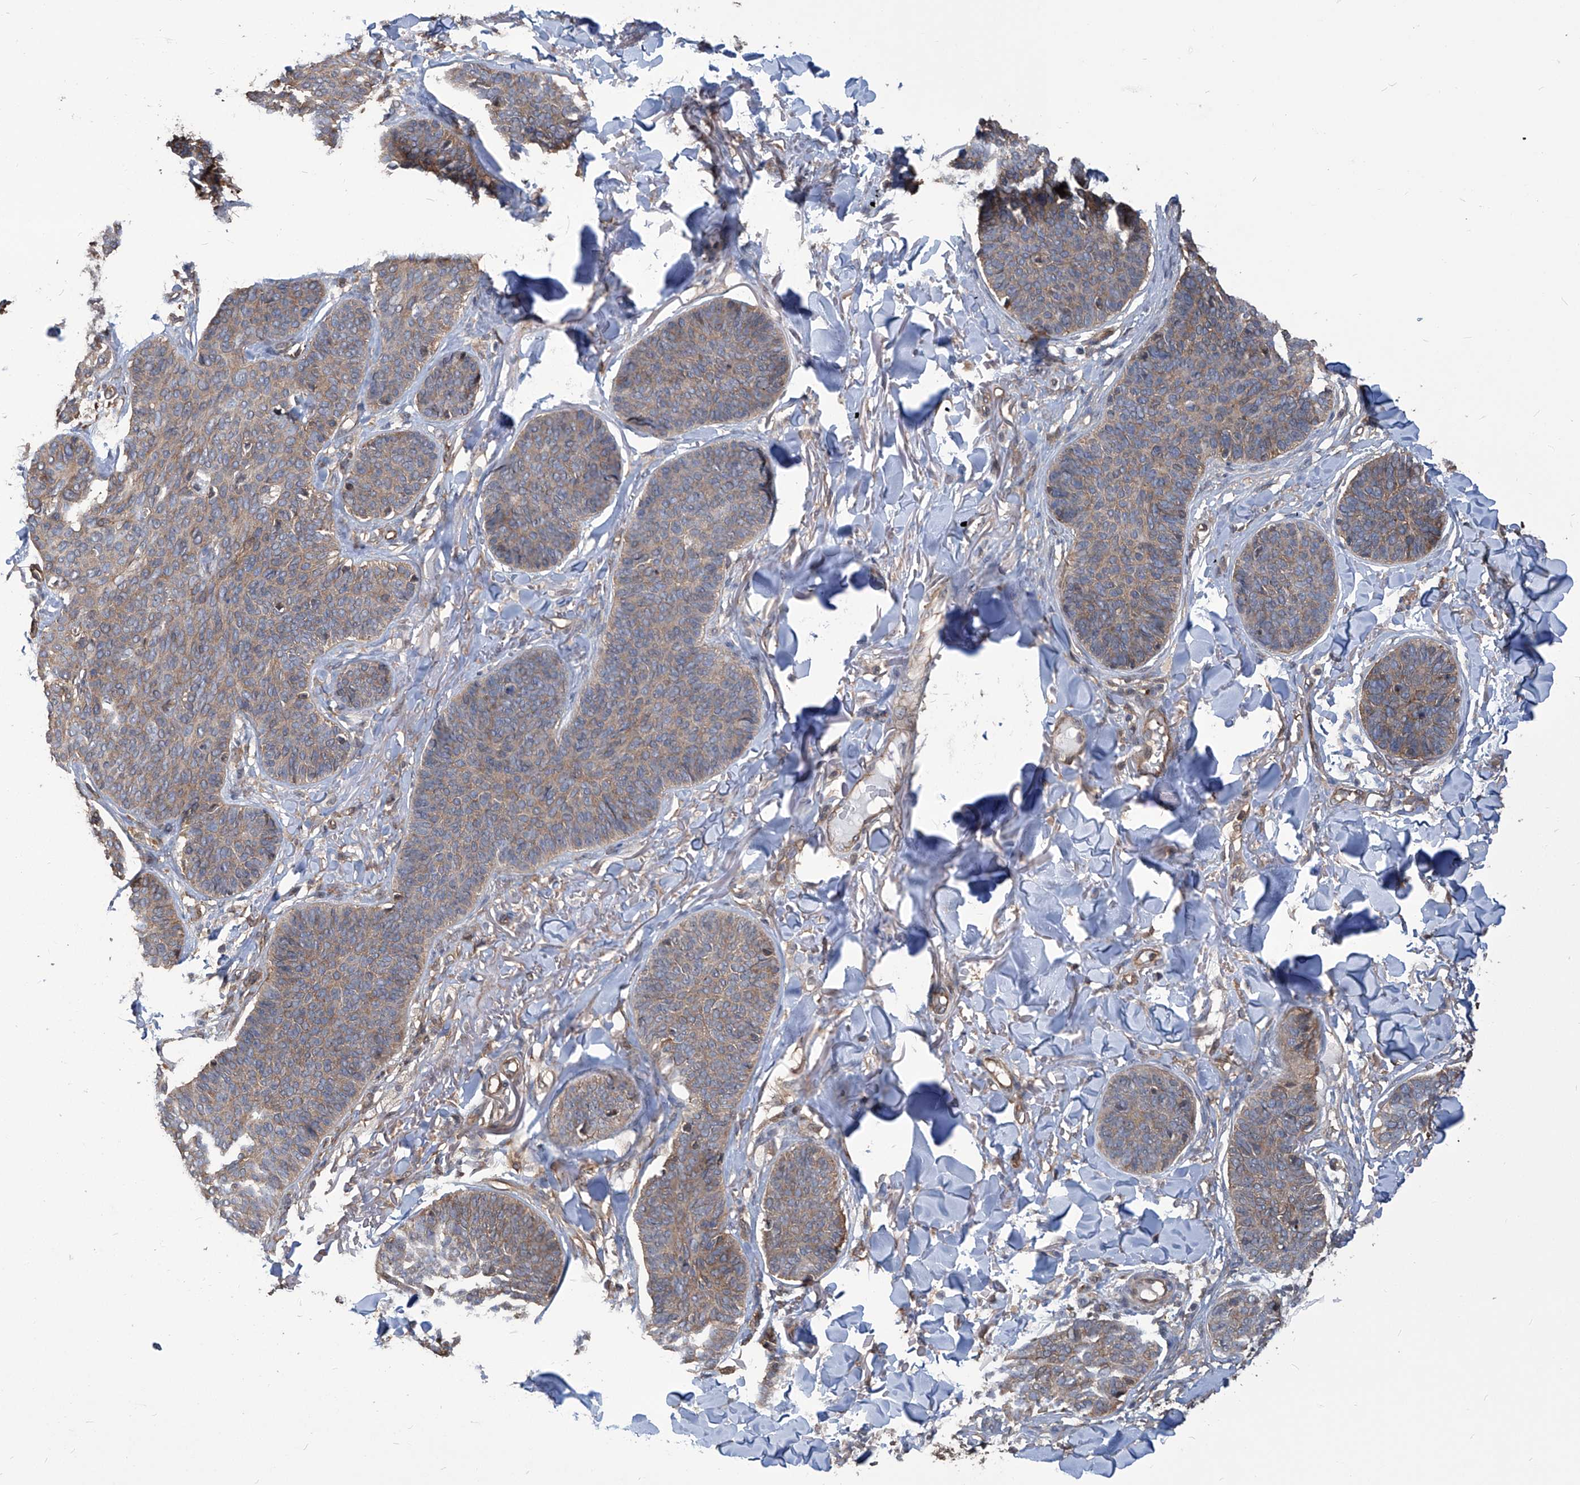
{"staining": {"intensity": "weak", "quantity": "25%-75%", "location": "cytoplasmic/membranous"}, "tissue": "skin cancer", "cell_type": "Tumor cells", "image_type": "cancer", "snomed": [{"axis": "morphology", "description": "Basal cell carcinoma"}, {"axis": "topography", "description": "Skin"}], "caption": "Protein staining by immunohistochemistry (IHC) shows weak cytoplasmic/membranous positivity in approximately 25%-75% of tumor cells in skin cancer (basal cell carcinoma). The protein of interest is shown in brown color, while the nuclei are stained blue.", "gene": "PSMB1", "patient": {"sex": "male", "age": 85}}